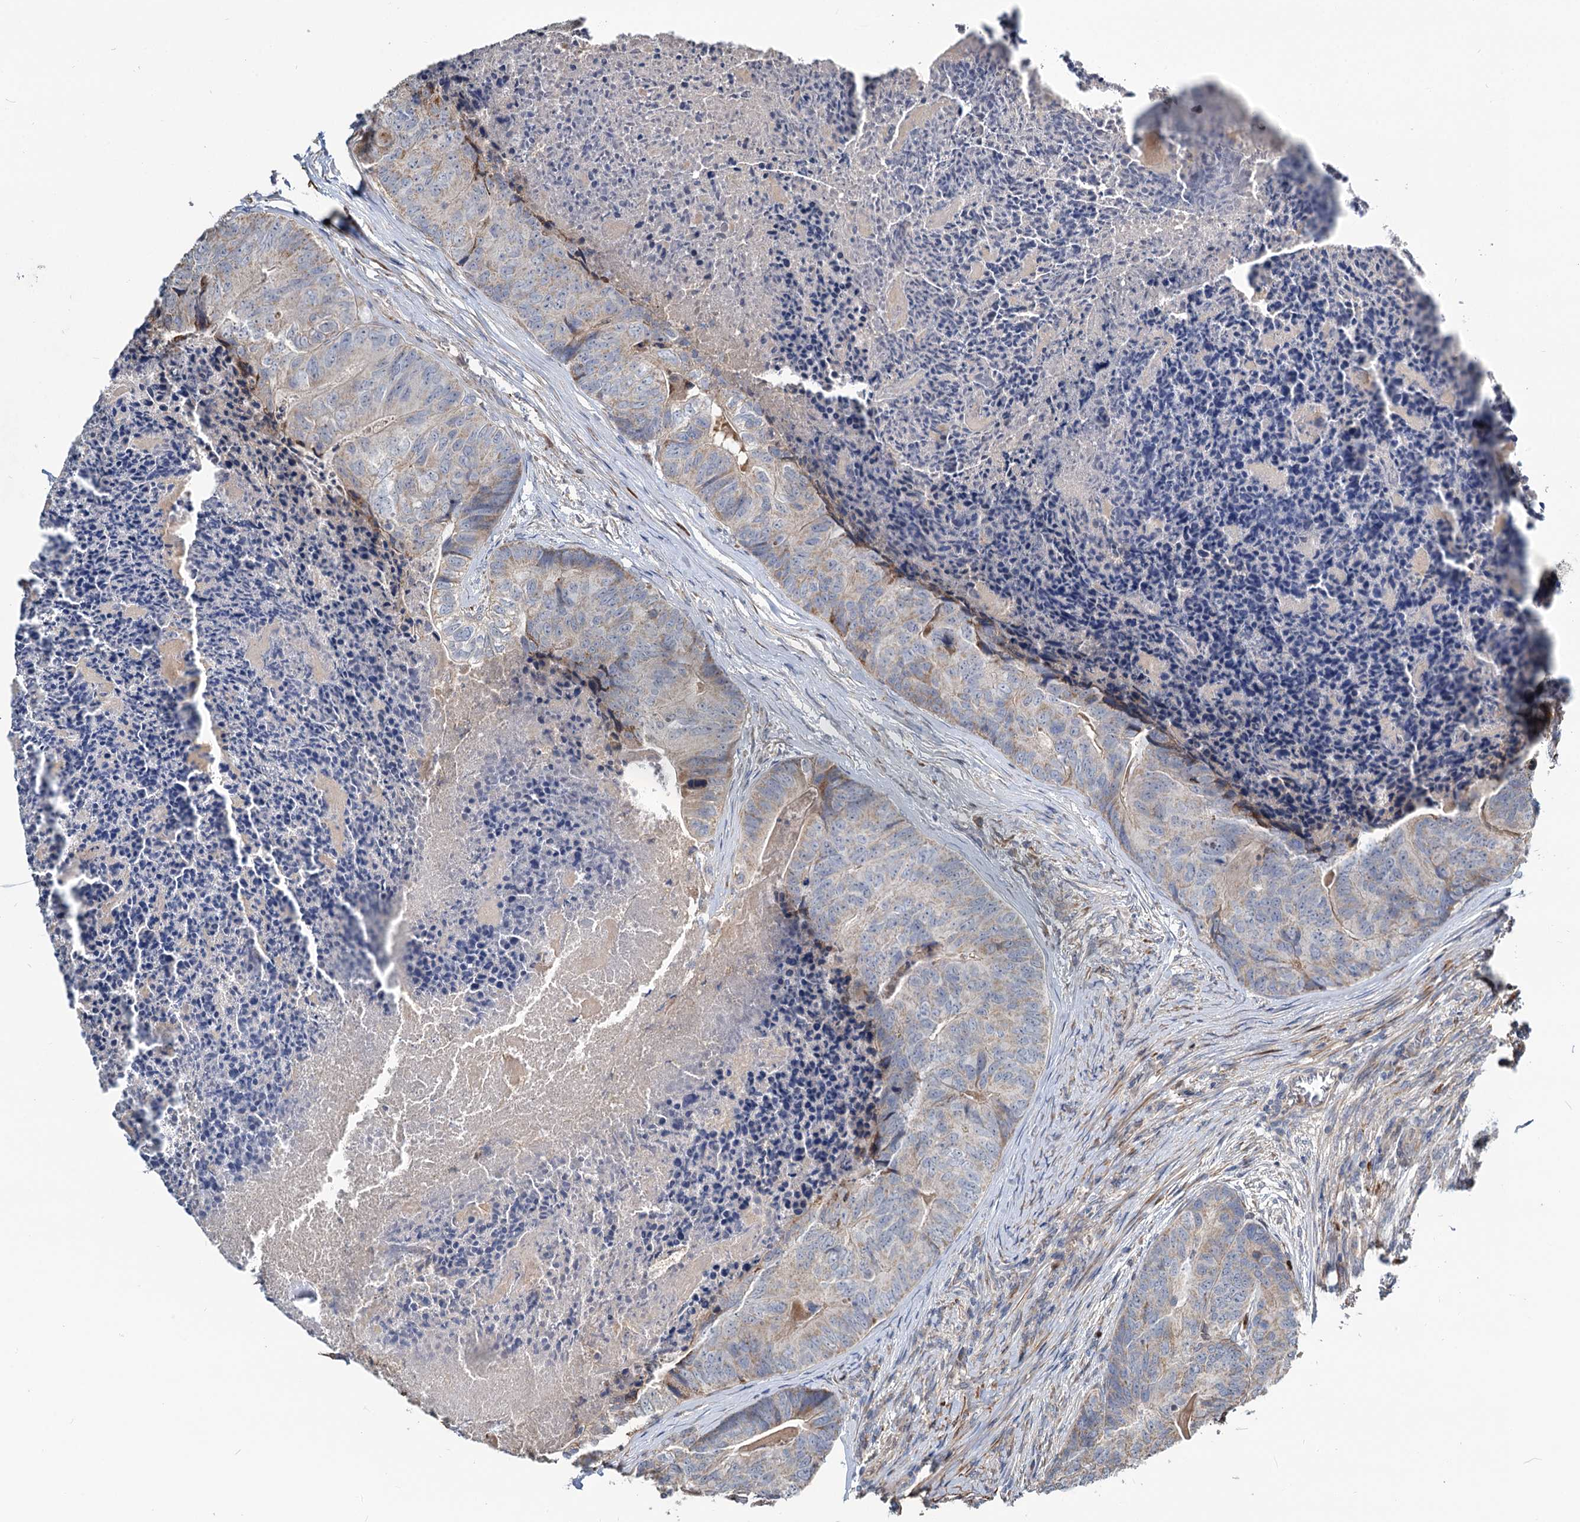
{"staining": {"intensity": "moderate", "quantity": "<25%", "location": "cytoplasmic/membranous"}, "tissue": "colorectal cancer", "cell_type": "Tumor cells", "image_type": "cancer", "snomed": [{"axis": "morphology", "description": "Adenocarcinoma, NOS"}, {"axis": "topography", "description": "Colon"}], "caption": "Approximately <25% of tumor cells in human colorectal adenocarcinoma reveal moderate cytoplasmic/membranous protein positivity as visualized by brown immunohistochemical staining.", "gene": "ALKBH7", "patient": {"sex": "female", "age": 67}}